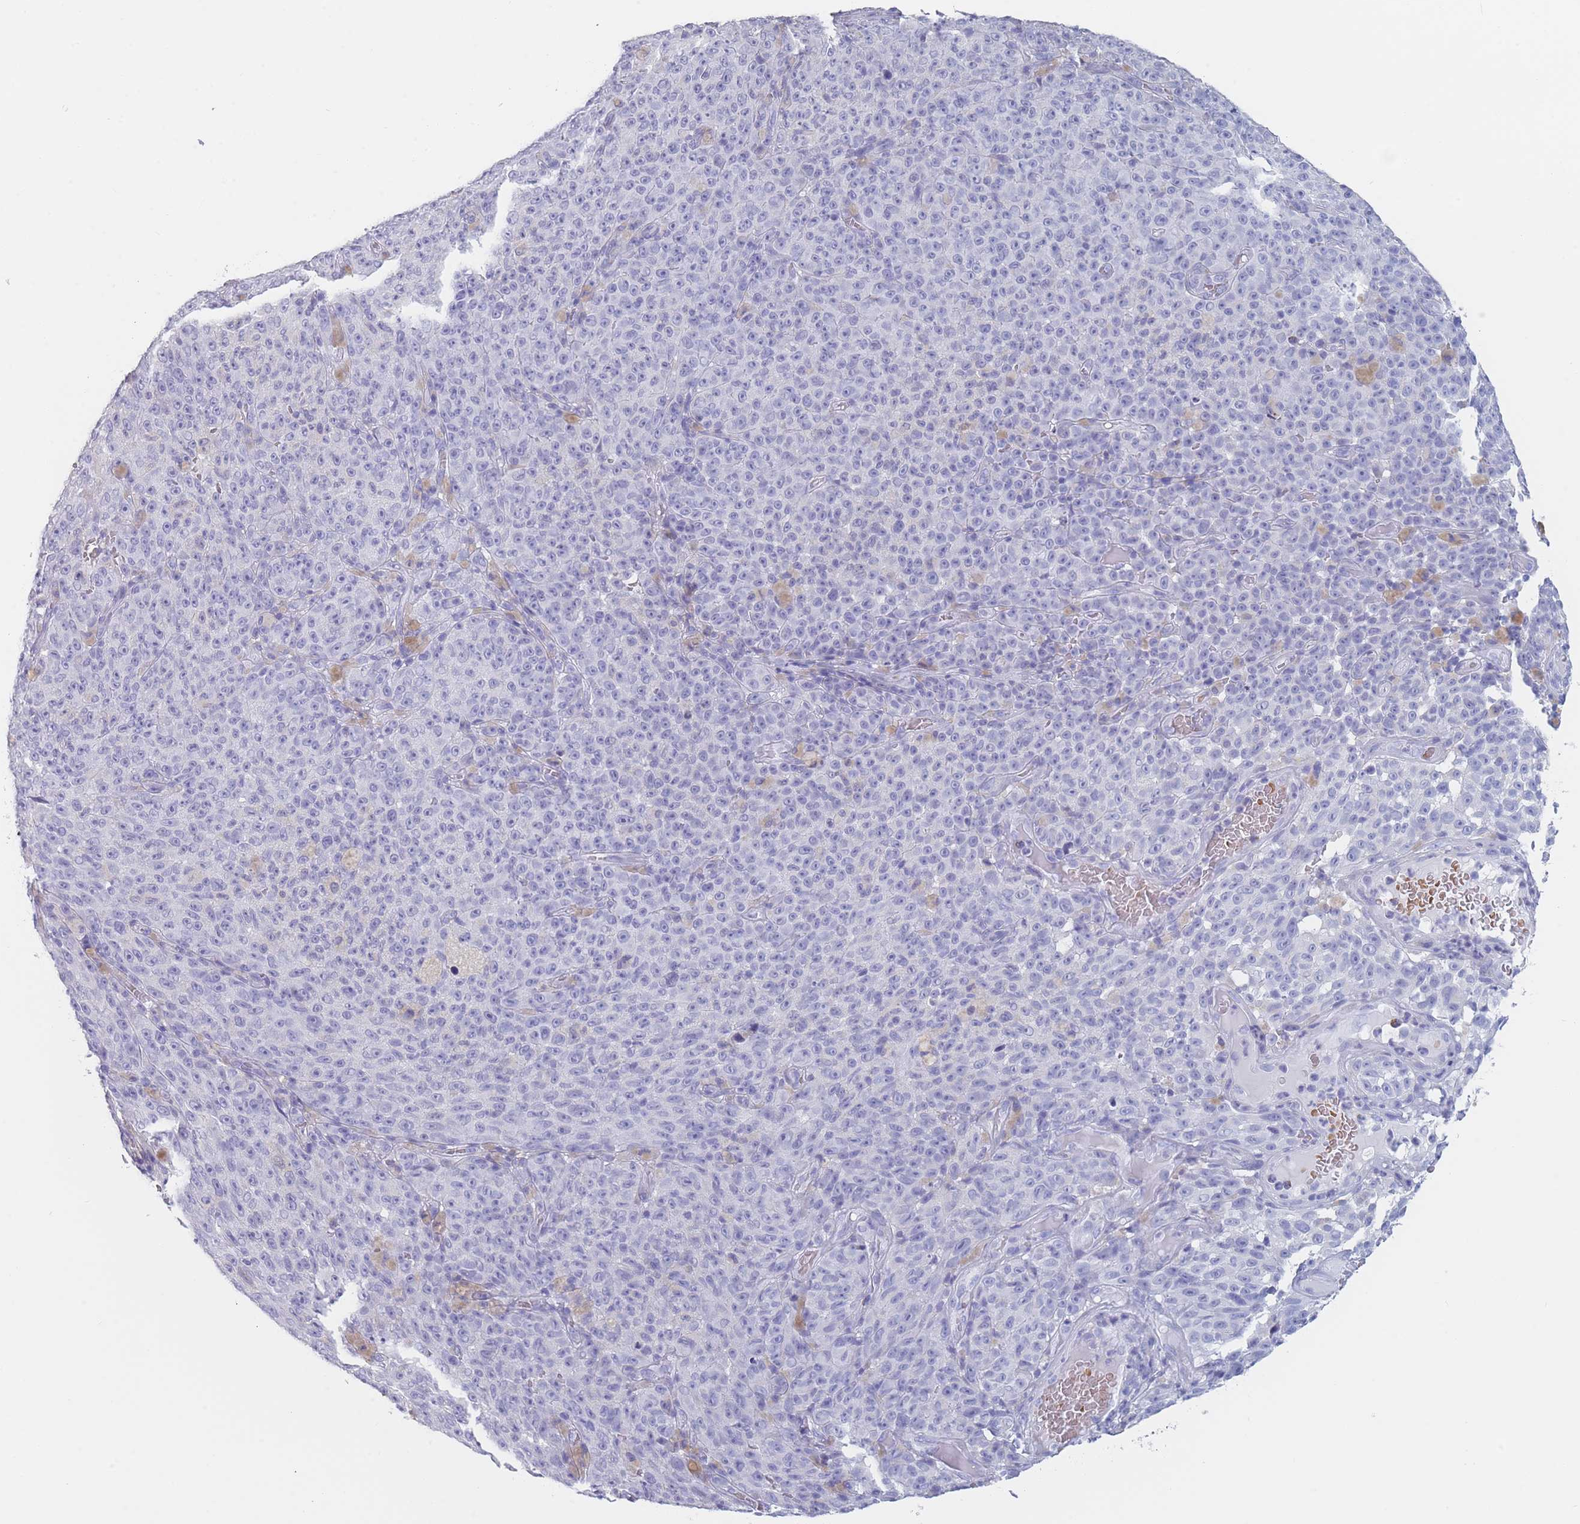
{"staining": {"intensity": "negative", "quantity": "none", "location": "none"}, "tissue": "melanoma", "cell_type": "Tumor cells", "image_type": "cancer", "snomed": [{"axis": "morphology", "description": "Malignant melanoma, NOS"}, {"axis": "topography", "description": "Skin"}], "caption": "This is an IHC histopathology image of human malignant melanoma. There is no staining in tumor cells.", "gene": "OR5D16", "patient": {"sex": "female", "age": 82}}